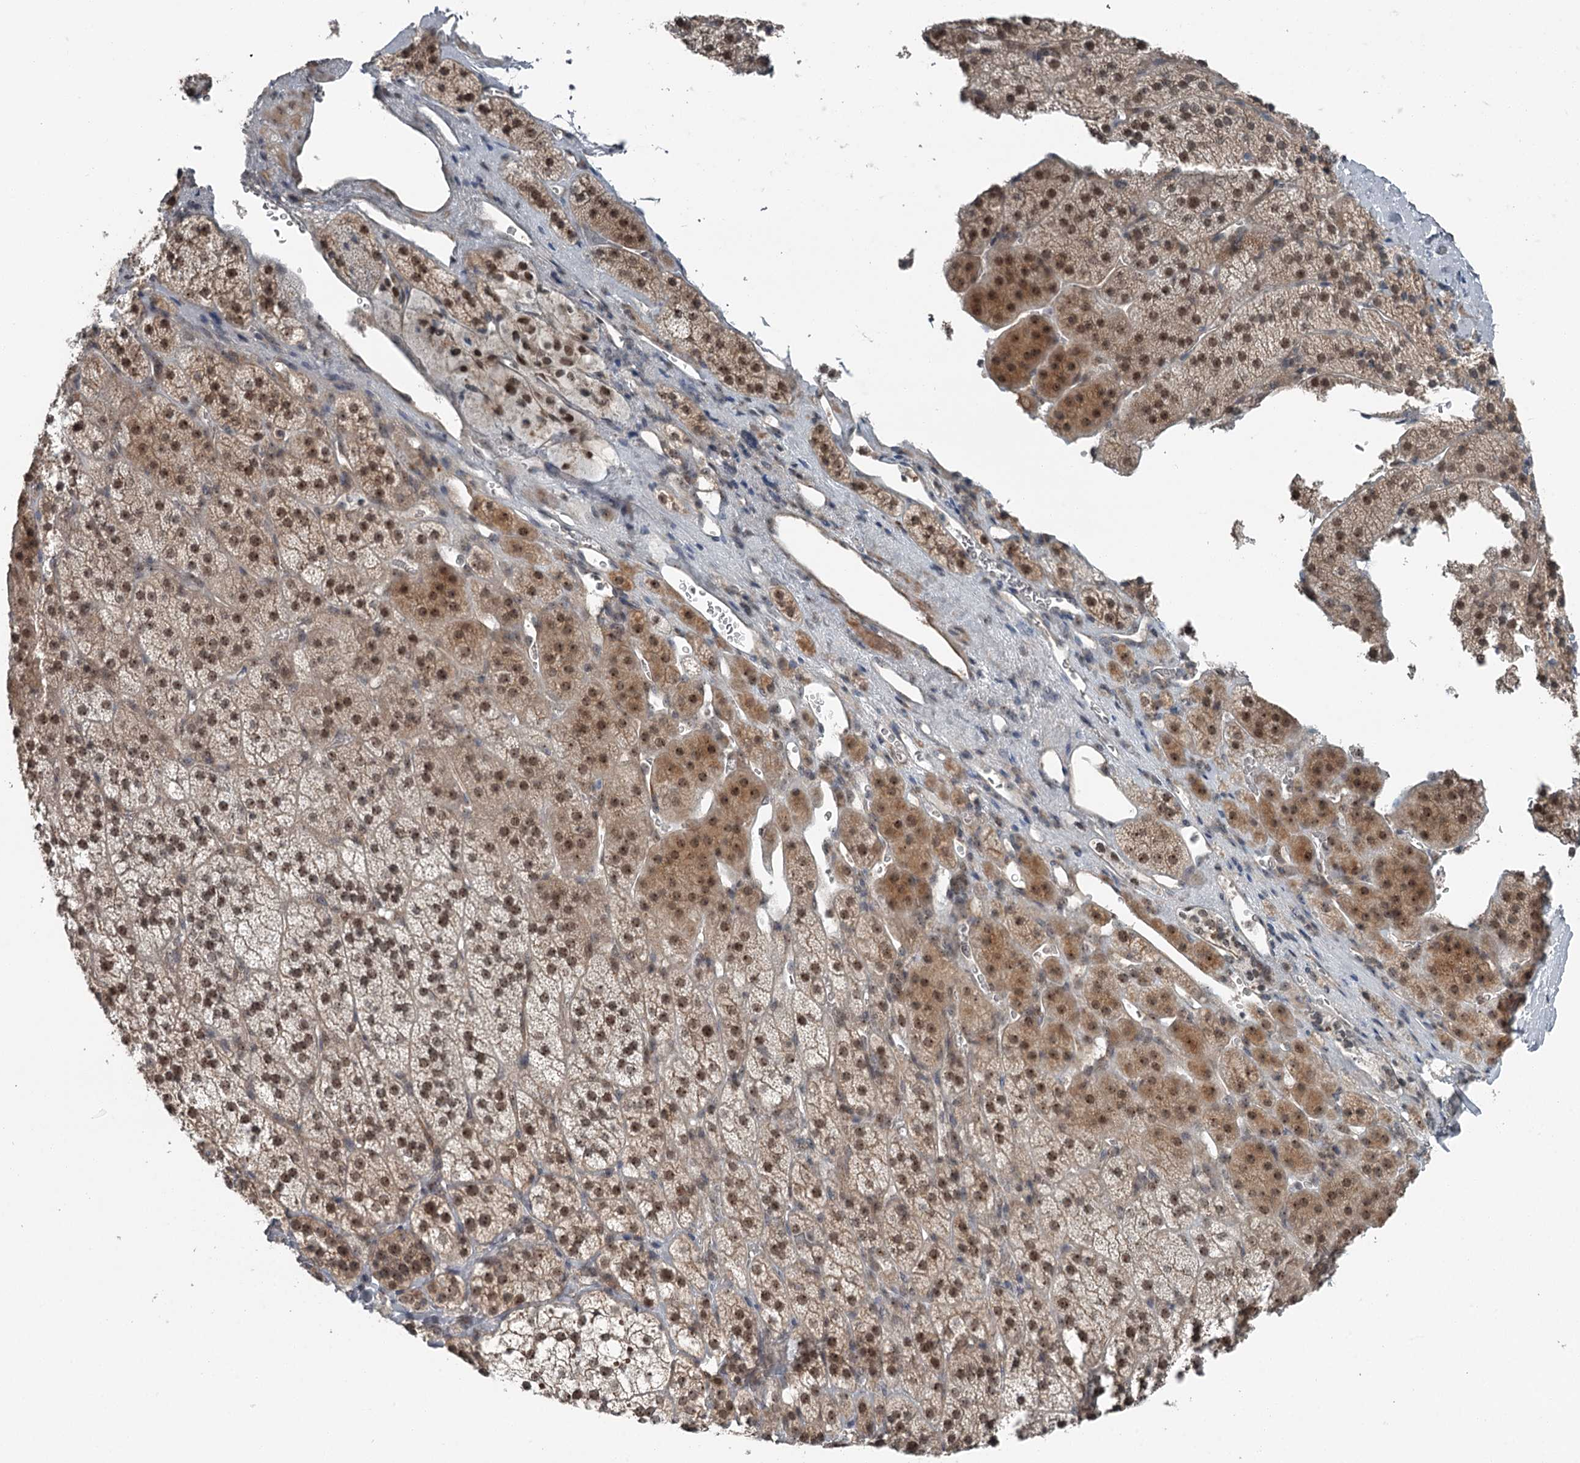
{"staining": {"intensity": "moderate", "quantity": "25%-75%", "location": "cytoplasmic/membranous,nuclear"}, "tissue": "adrenal gland", "cell_type": "Glandular cells", "image_type": "normal", "snomed": [{"axis": "morphology", "description": "Normal tissue, NOS"}, {"axis": "topography", "description": "Adrenal gland"}], "caption": "A high-resolution photomicrograph shows immunohistochemistry (IHC) staining of unremarkable adrenal gland, which reveals moderate cytoplasmic/membranous,nuclear staining in approximately 25%-75% of glandular cells. (IHC, brightfield microscopy, high magnification).", "gene": "EXOSC1", "patient": {"sex": "female", "age": 44}}